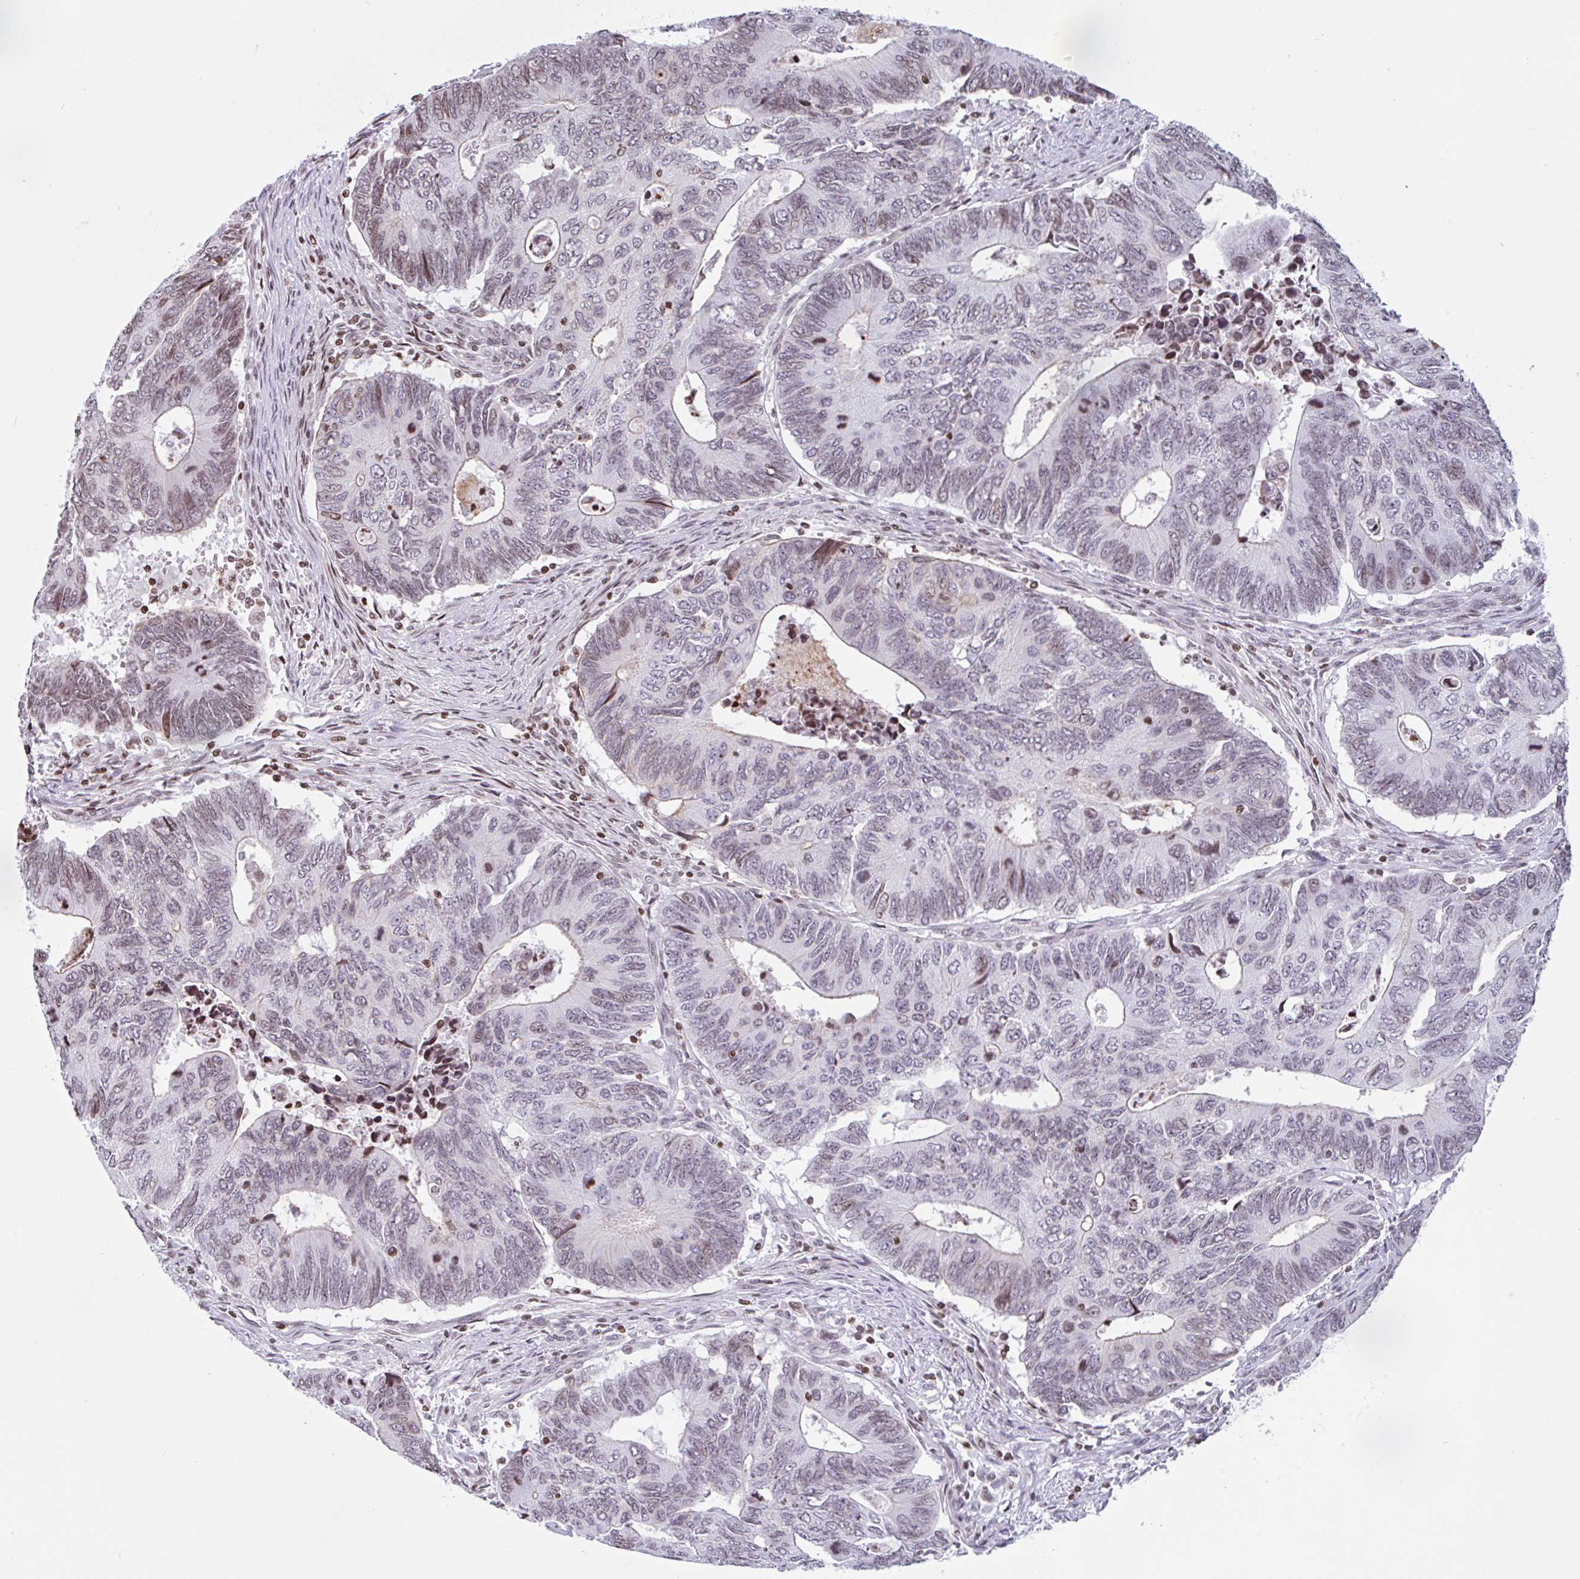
{"staining": {"intensity": "weak", "quantity": ">75%", "location": "nuclear"}, "tissue": "colorectal cancer", "cell_type": "Tumor cells", "image_type": "cancer", "snomed": [{"axis": "morphology", "description": "Adenocarcinoma, NOS"}, {"axis": "topography", "description": "Colon"}], "caption": "DAB (3,3'-diaminobenzidine) immunohistochemical staining of colorectal cancer (adenocarcinoma) demonstrates weak nuclear protein expression in approximately >75% of tumor cells.", "gene": "NOL6", "patient": {"sex": "male", "age": 87}}